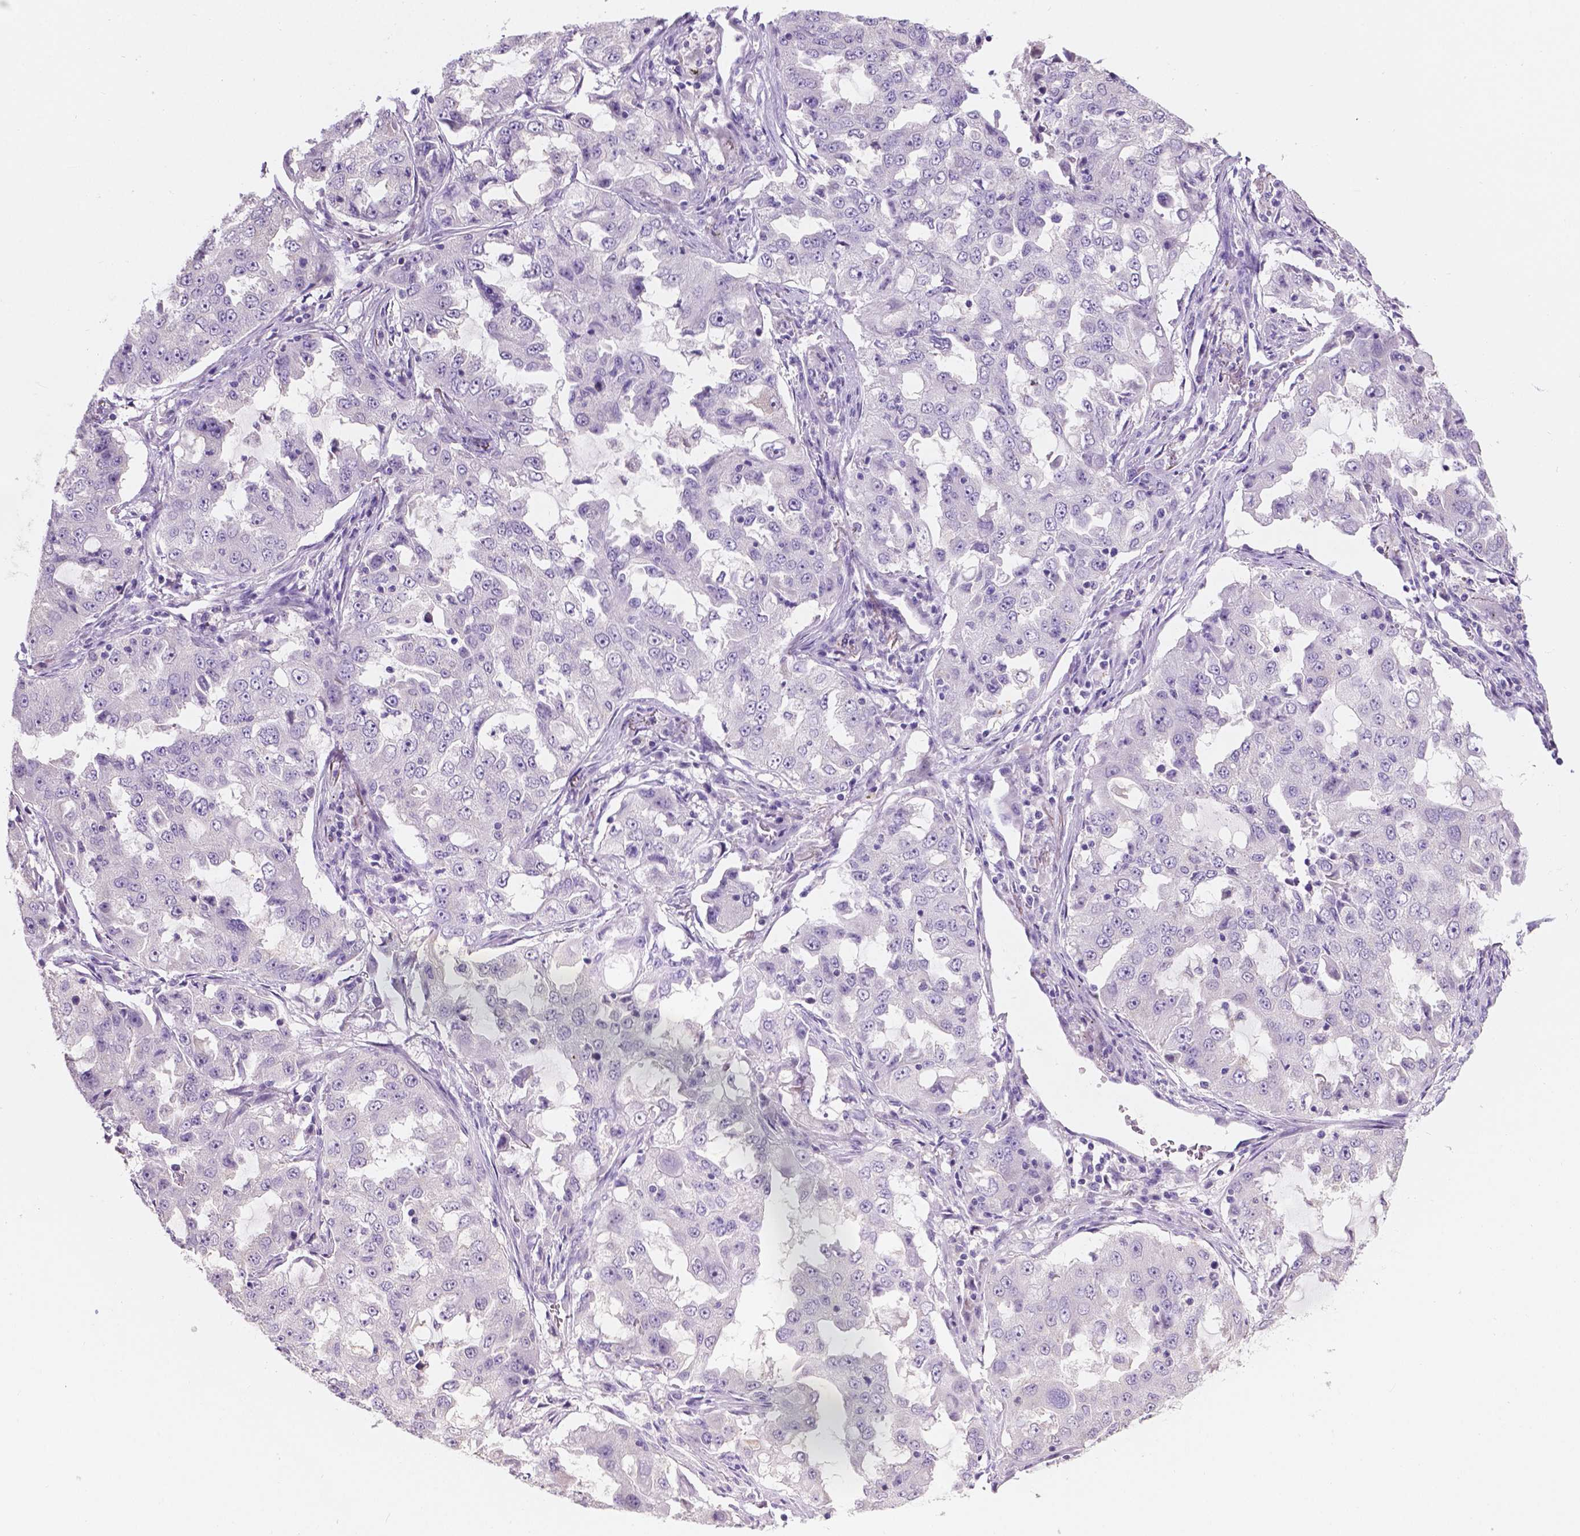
{"staining": {"intensity": "negative", "quantity": "none", "location": "none"}, "tissue": "lung cancer", "cell_type": "Tumor cells", "image_type": "cancer", "snomed": [{"axis": "morphology", "description": "Adenocarcinoma, NOS"}, {"axis": "topography", "description": "Lung"}], "caption": "Tumor cells show no significant expression in lung cancer (adenocarcinoma).", "gene": "SBSN", "patient": {"sex": "female", "age": 61}}